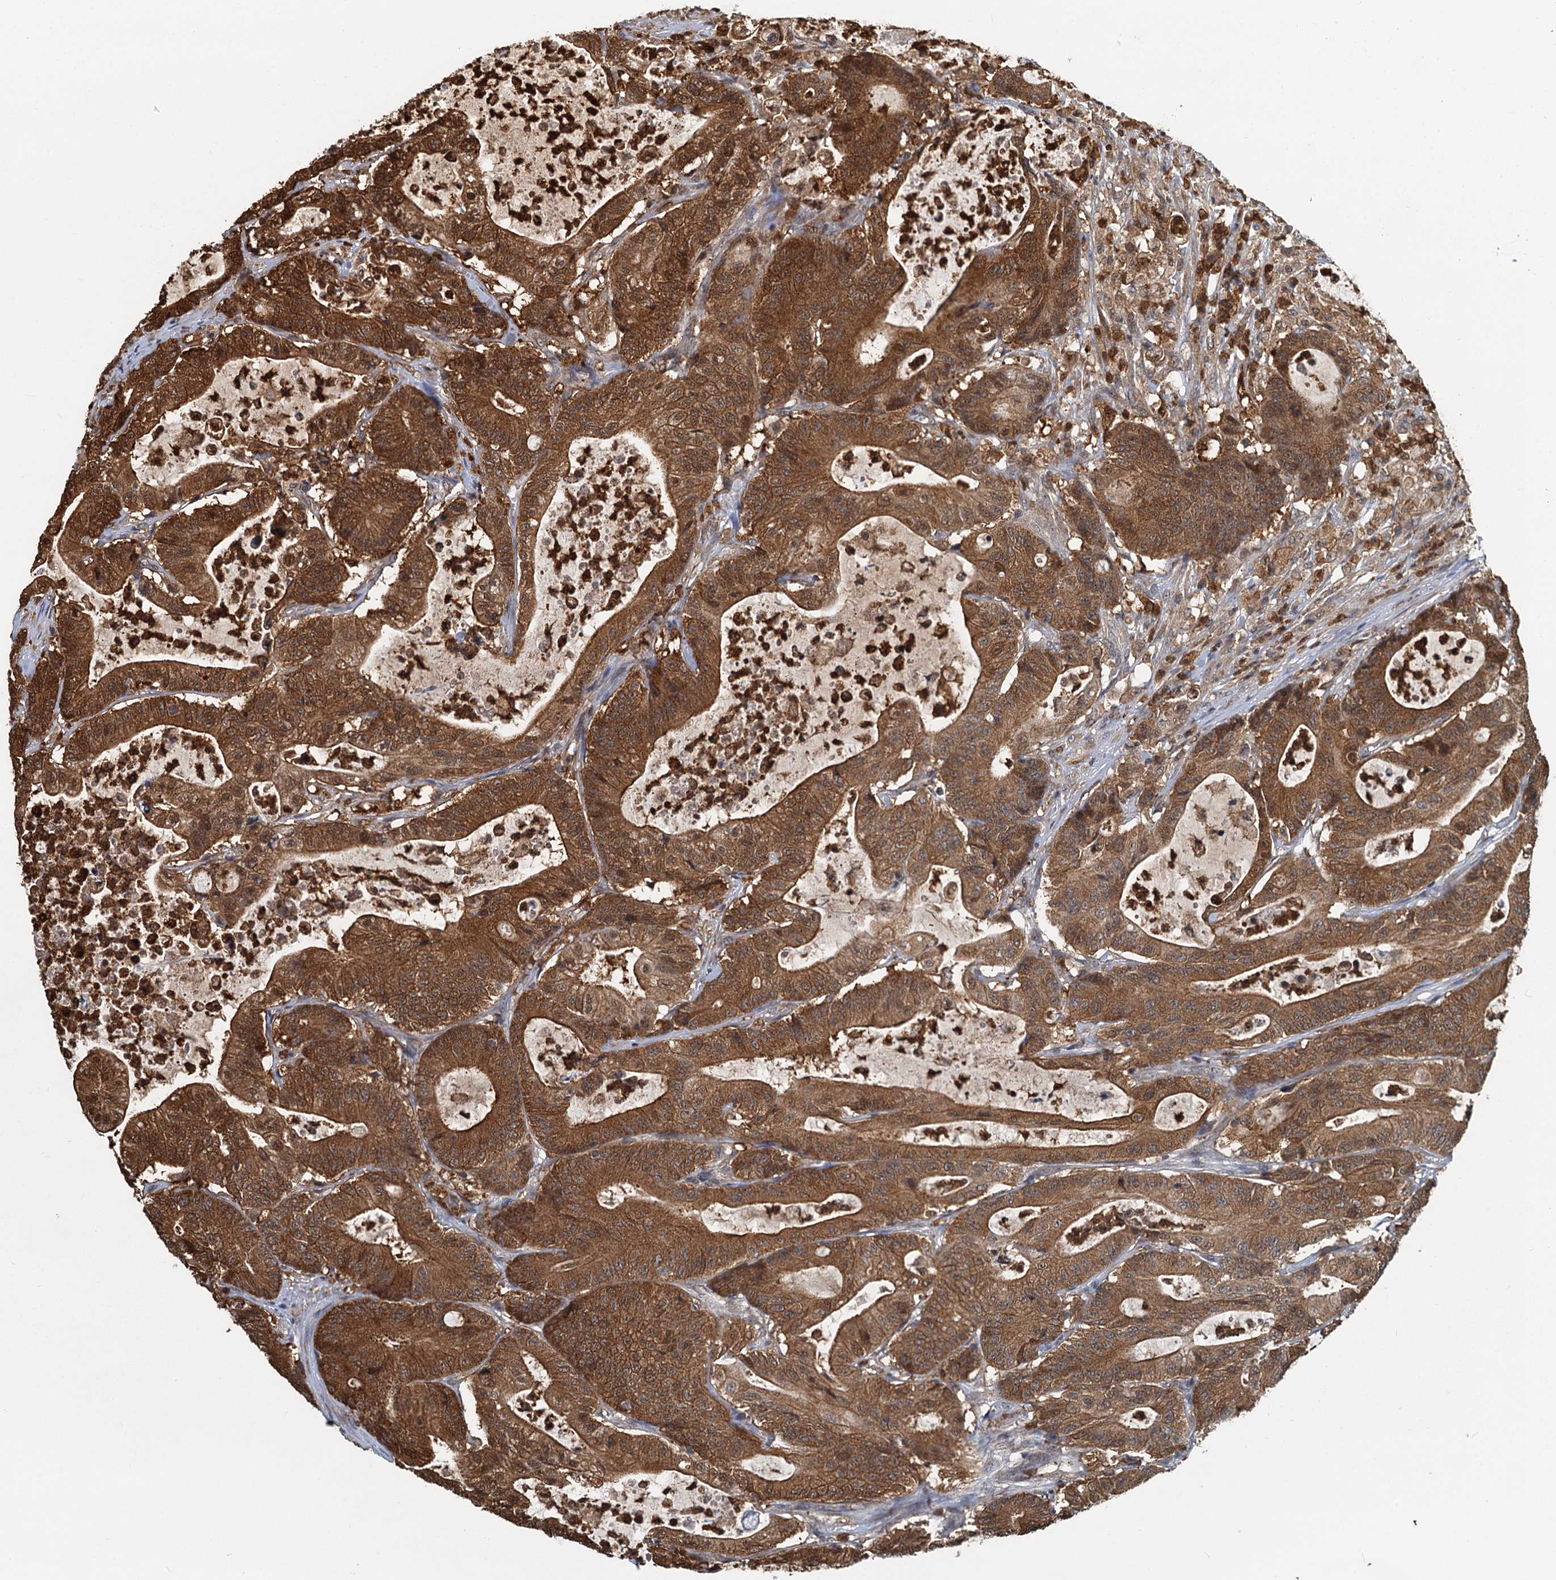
{"staining": {"intensity": "strong", "quantity": ">75%", "location": "cytoplasmic/membranous"}, "tissue": "colorectal cancer", "cell_type": "Tumor cells", "image_type": "cancer", "snomed": [{"axis": "morphology", "description": "Adenocarcinoma, NOS"}, {"axis": "topography", "description": "Colon"}], "caption": "Protein staining shows strong cytoplasmic/membranous positivity in about >75% of tumor cells in colorectal cancer.", "gene": "GPI", "patient": {"sex": "female", "age": 84}}